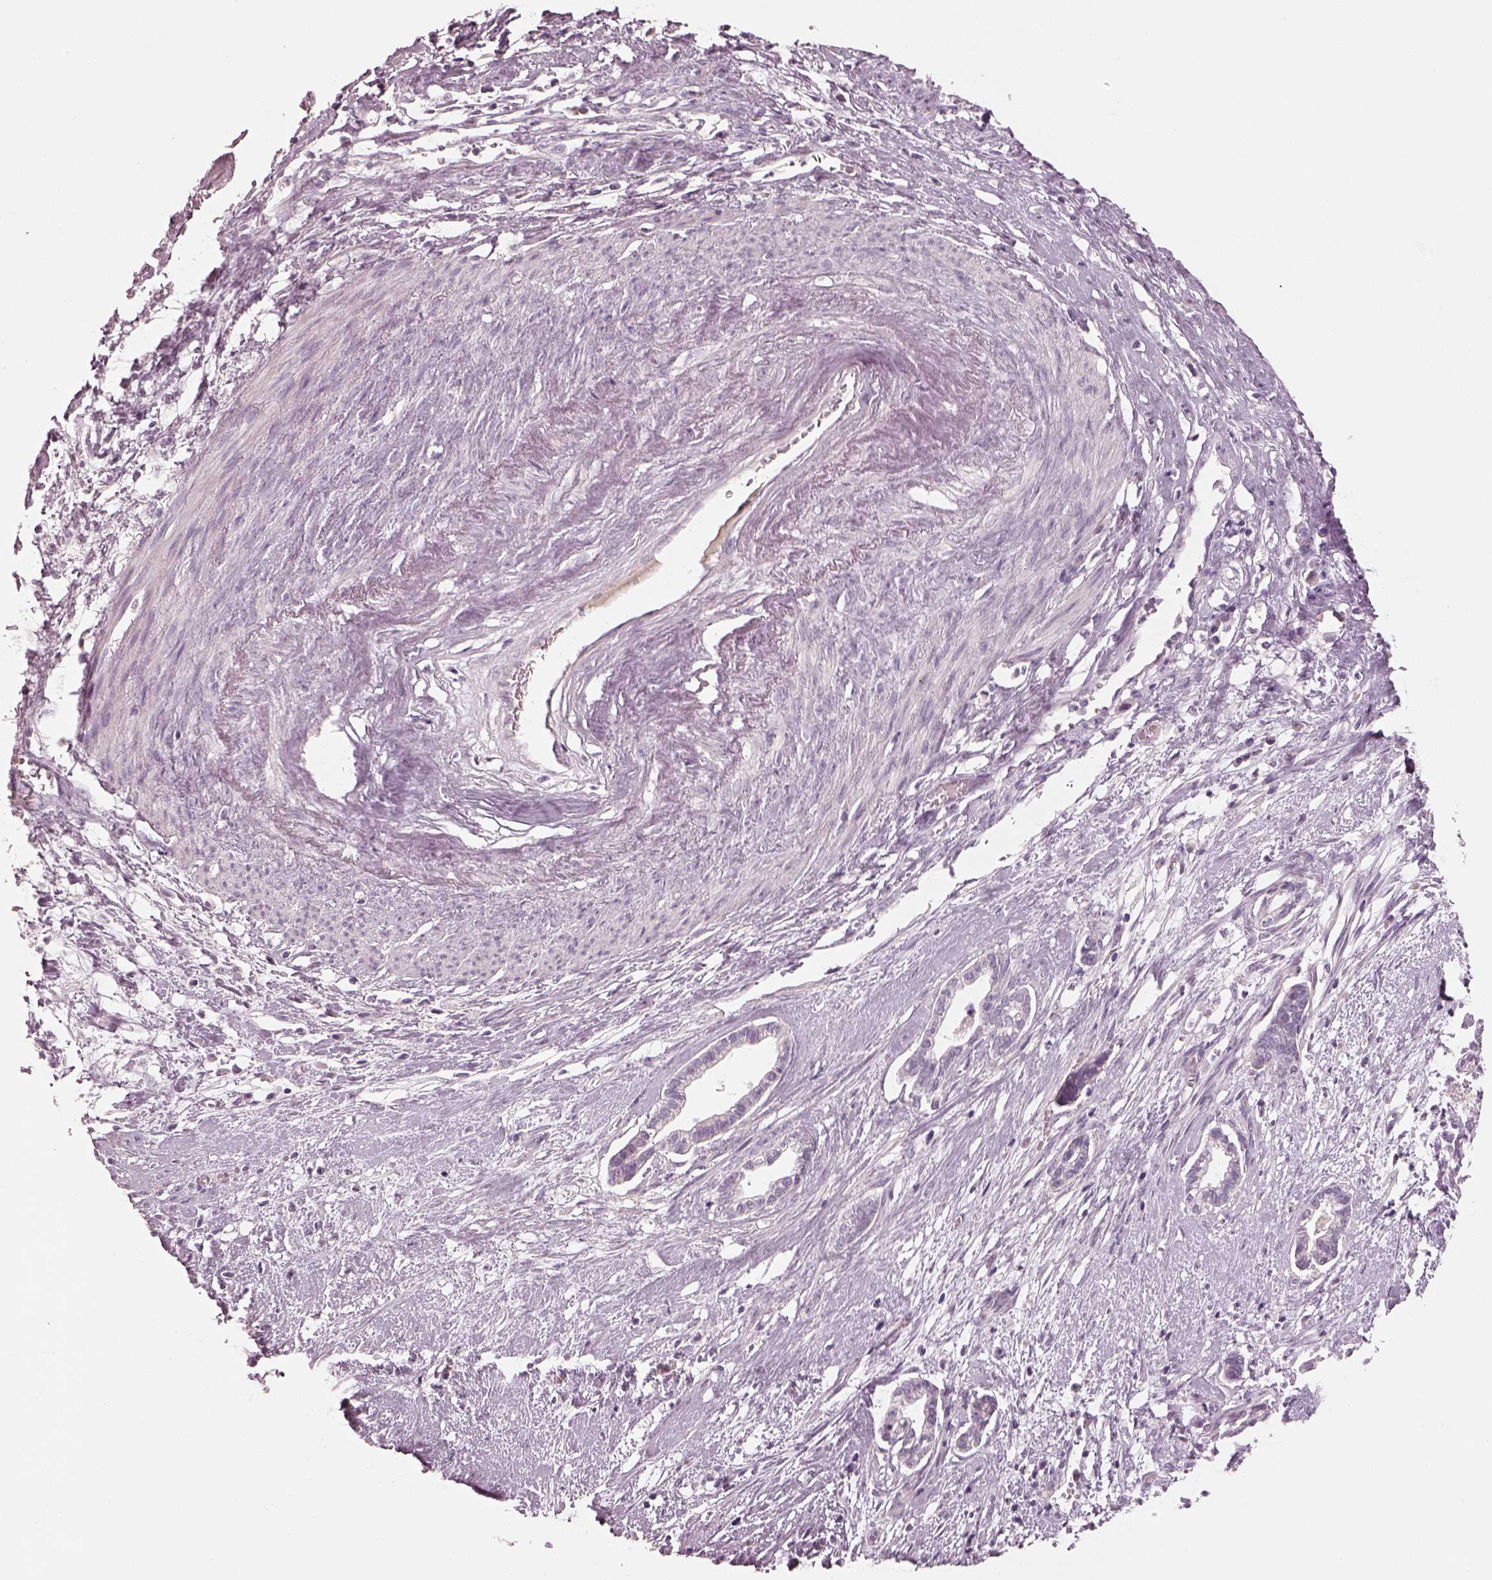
{"staining": {"intensity": "negative", "quantity": "none", "location": "none"}, "tissue": "cervical cancer", "cell_type": "Tumor cells", "image_type": "cancer", "snomed": [{"axis": "morphology", "description": "Adenocarcinoma, NOS"}, {"axis": "topography", "description": "Cervix"}], "caption": "Tumor cells are negative for protein expression in human adenocarcinoma (cervical). The staining was performed using DAB to visualize the protein expression in brown, while the nuclei were stained in blue with hematoxylin (Magnification: 20x).", "gene": "SPATA6L", "patient": {"sex": "female", "age": 62}}